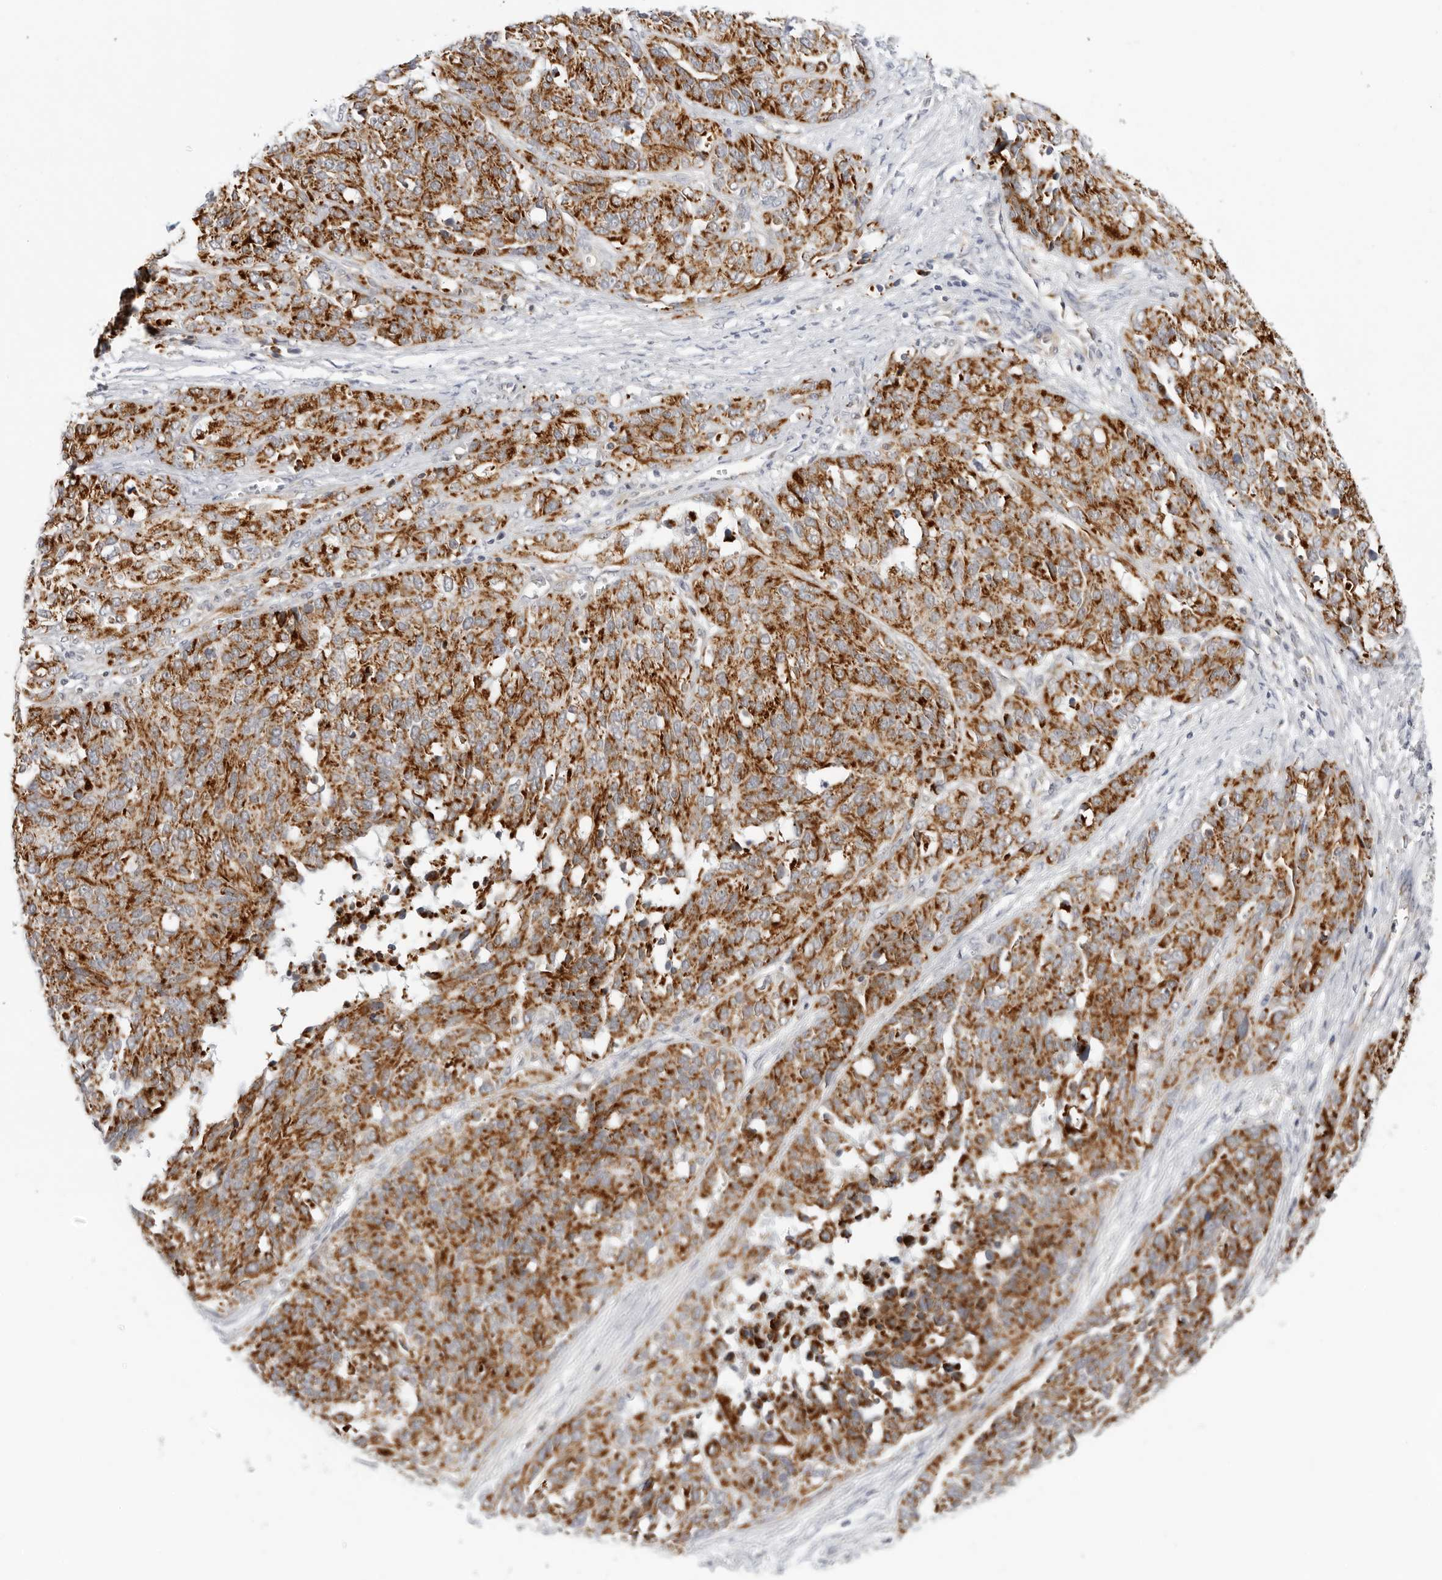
{"staining": {"intensity": "strong", "quantity": ">75%", "location": "cytoplasmic/membranous"}, "tissue": "ovarian cancer", "cell_type": "Tumor cells", "image_type": "cancer", "snomed": [{"axis": "morphology", "description": "Cystadenocarcinoma, serous, NOS"}, {"axis": "topography", "description": "Ovary"}], "caption": "Brown immunohistochemical staining in human ovarian cancer (serous cystadenocarcinoma) demonstrates strong cytoplasmic/membranous positivity in approximately >75% of tumor cells.", "gene": "CIART", "patient": {"sex": "female", "age": 44}}